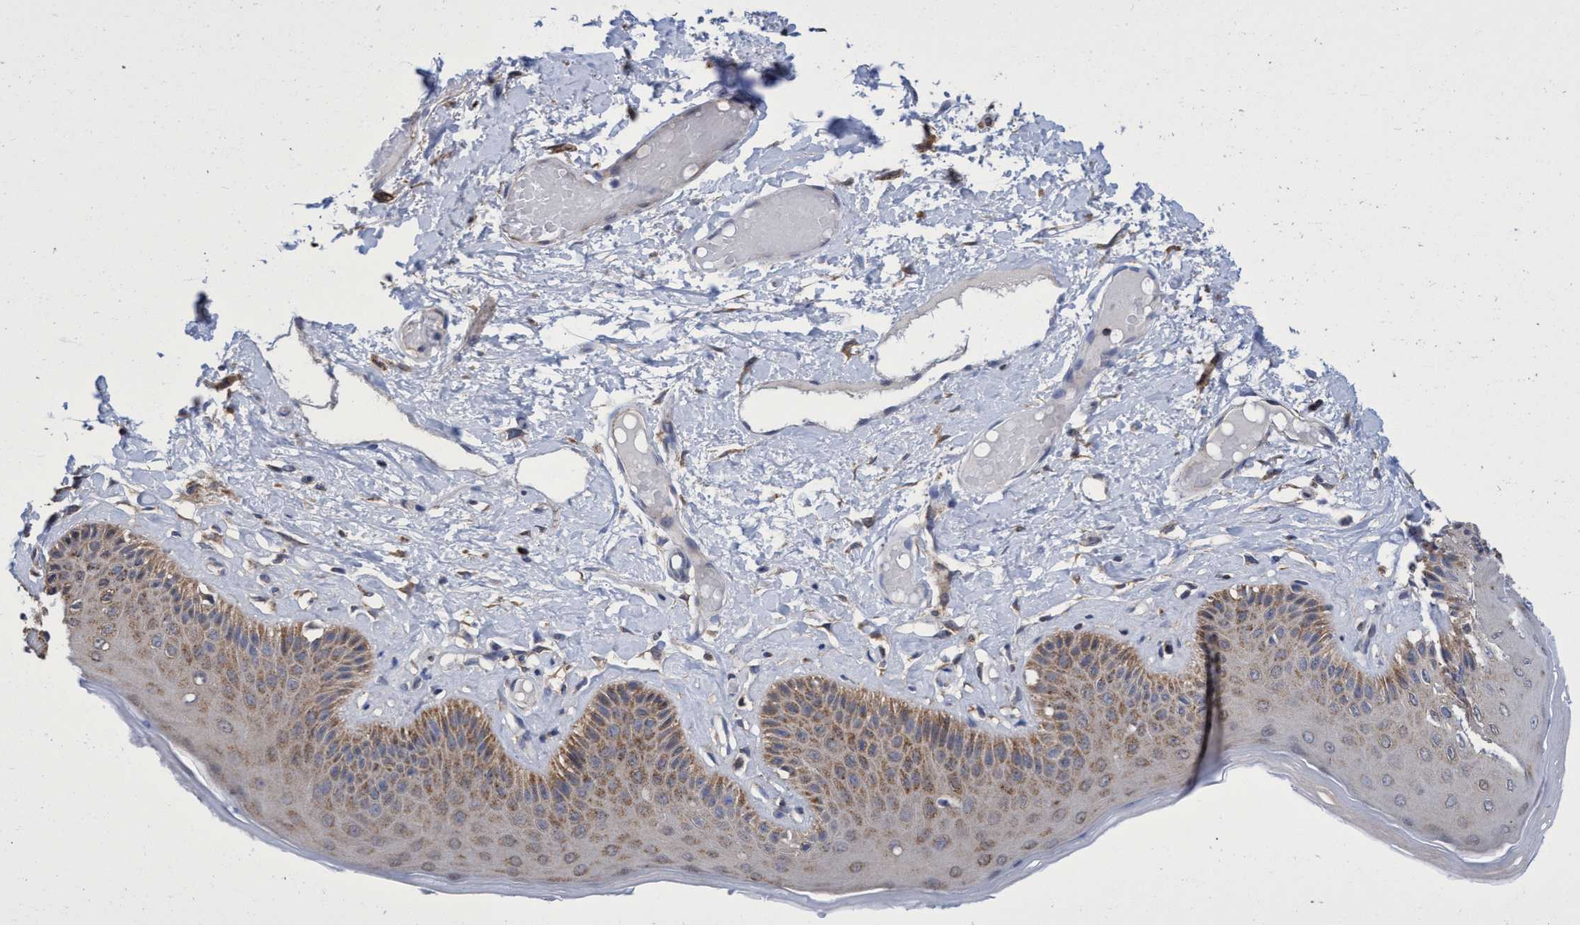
{"staining": {"intensity": "moderate", "quantity": ">75%", "location": "cytoplasmic/membranous"}, "tissue": "skin", "cell_type": "Epidermal cells", "image_type": "normal", "snomed": [{"axis": "morphology", "description": "Normal tissue, NOS"}, {"axis": "topography", "description": "Vulva"}], "caption": "This photomicrograph reveals benign skin stained with IHC to label a protein in brown. The cytoplasmic/membranous of epidermal cells show moderate positivity for the protein. Nuclei are counter-stained blue.", "gene": "CRYZ", "patient": {"sex": "female", "age": 73}}